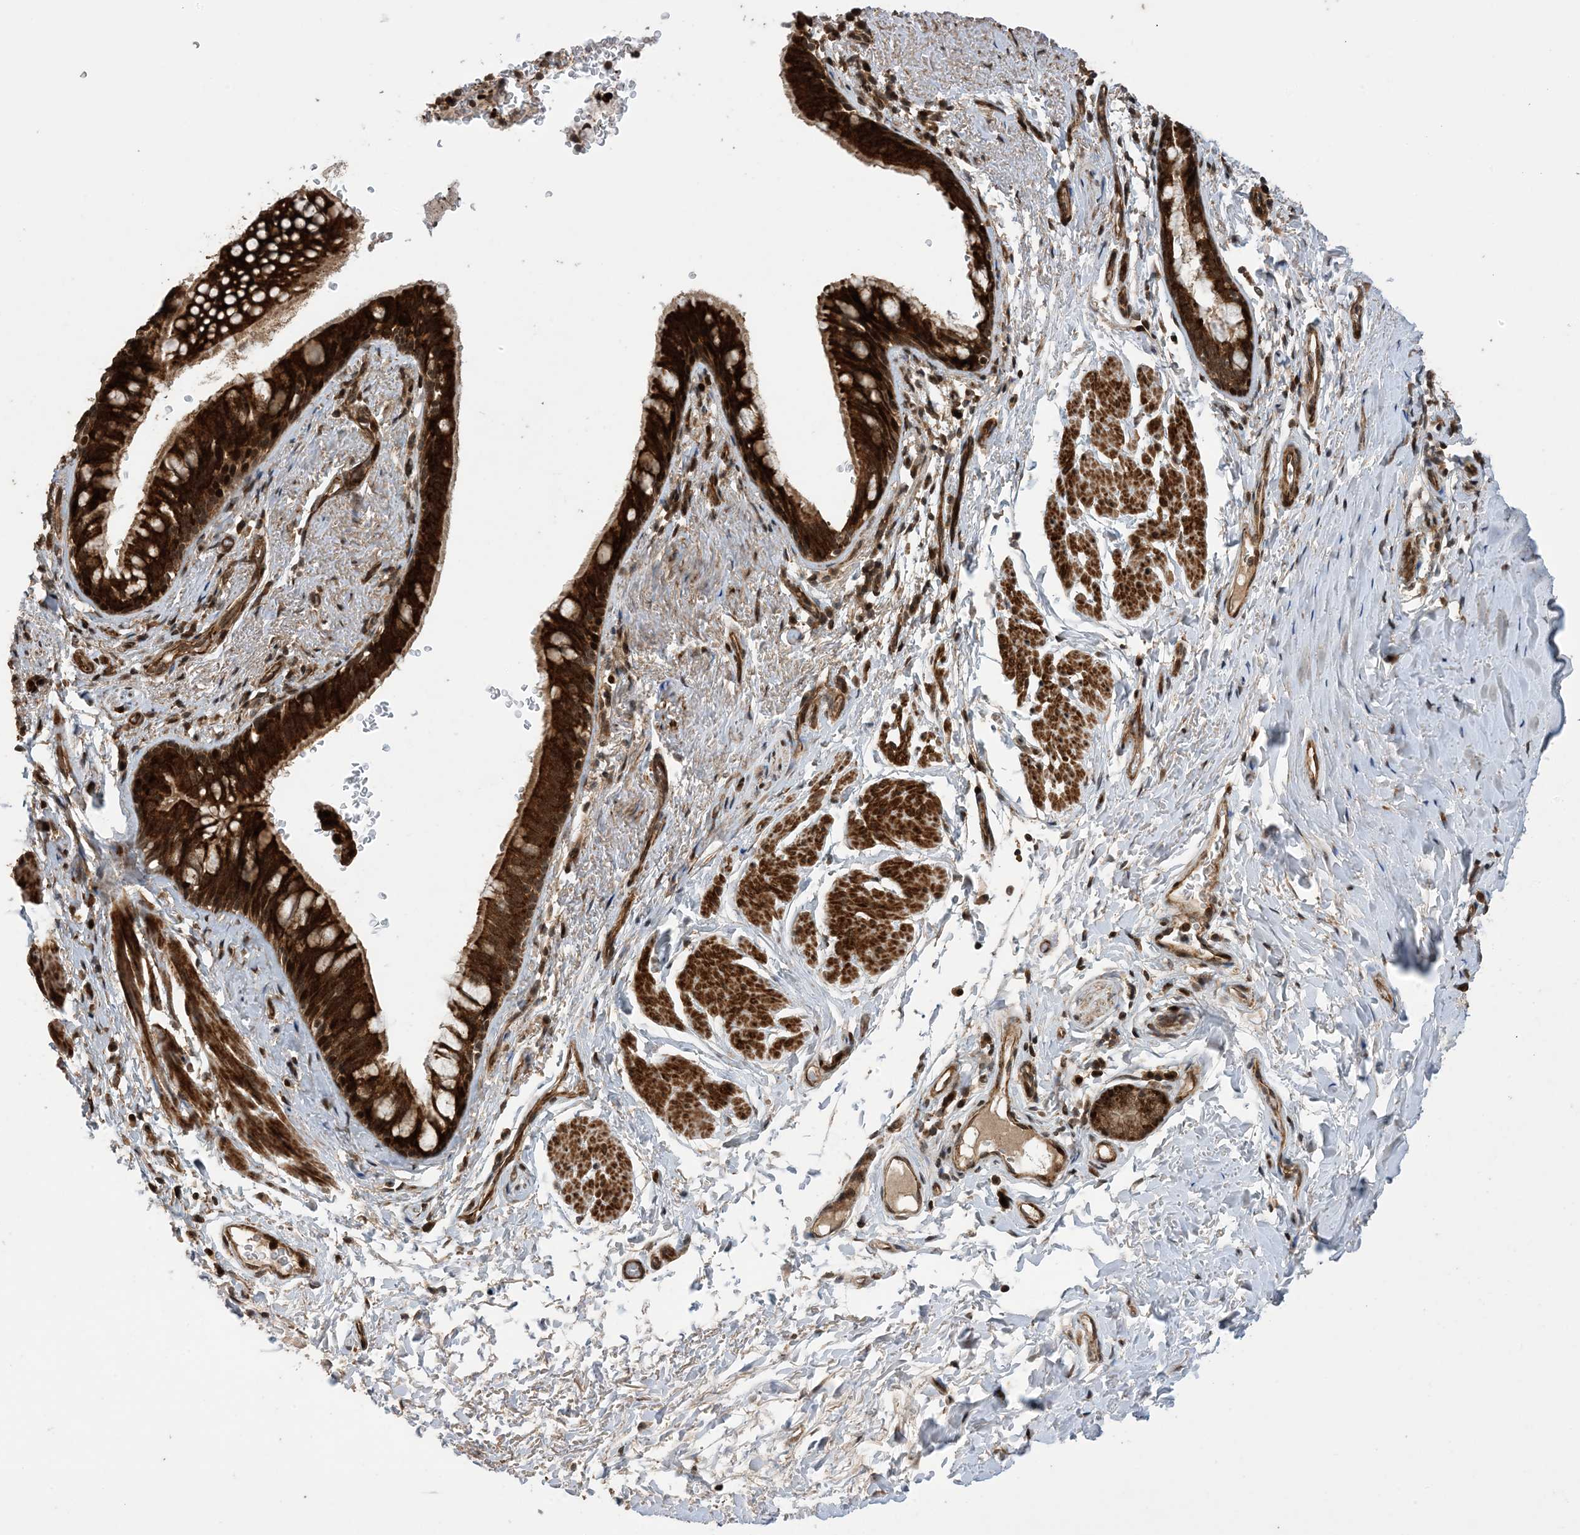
{"staining": {"intensity": "strong", "quantity": ">75%", "location": "cytoplasmic/membranous,nuclear"}, "tissue": "bronchus", "cell_type": "Respiratory epithelial cells", "image_type": "normal", "snomed": [{"axis": "morphology", "description": "Normal tissue, NOS"}, {"axis": "topography", "description": "Cartilage tissue"}, {"axis": "topography", "description": "Bronchus"}], "caption": "Immunohistochemistry (IHC) (DAB (3,3'-diaminobenzidine)) staining of normal human bronchus displays strong cytoplasmic/membranous,nuclear protein staining in about >75% of respiratory epithelial cells.", "gene": "ZNF511", "patient": {"sex": "female", "age": 36}}